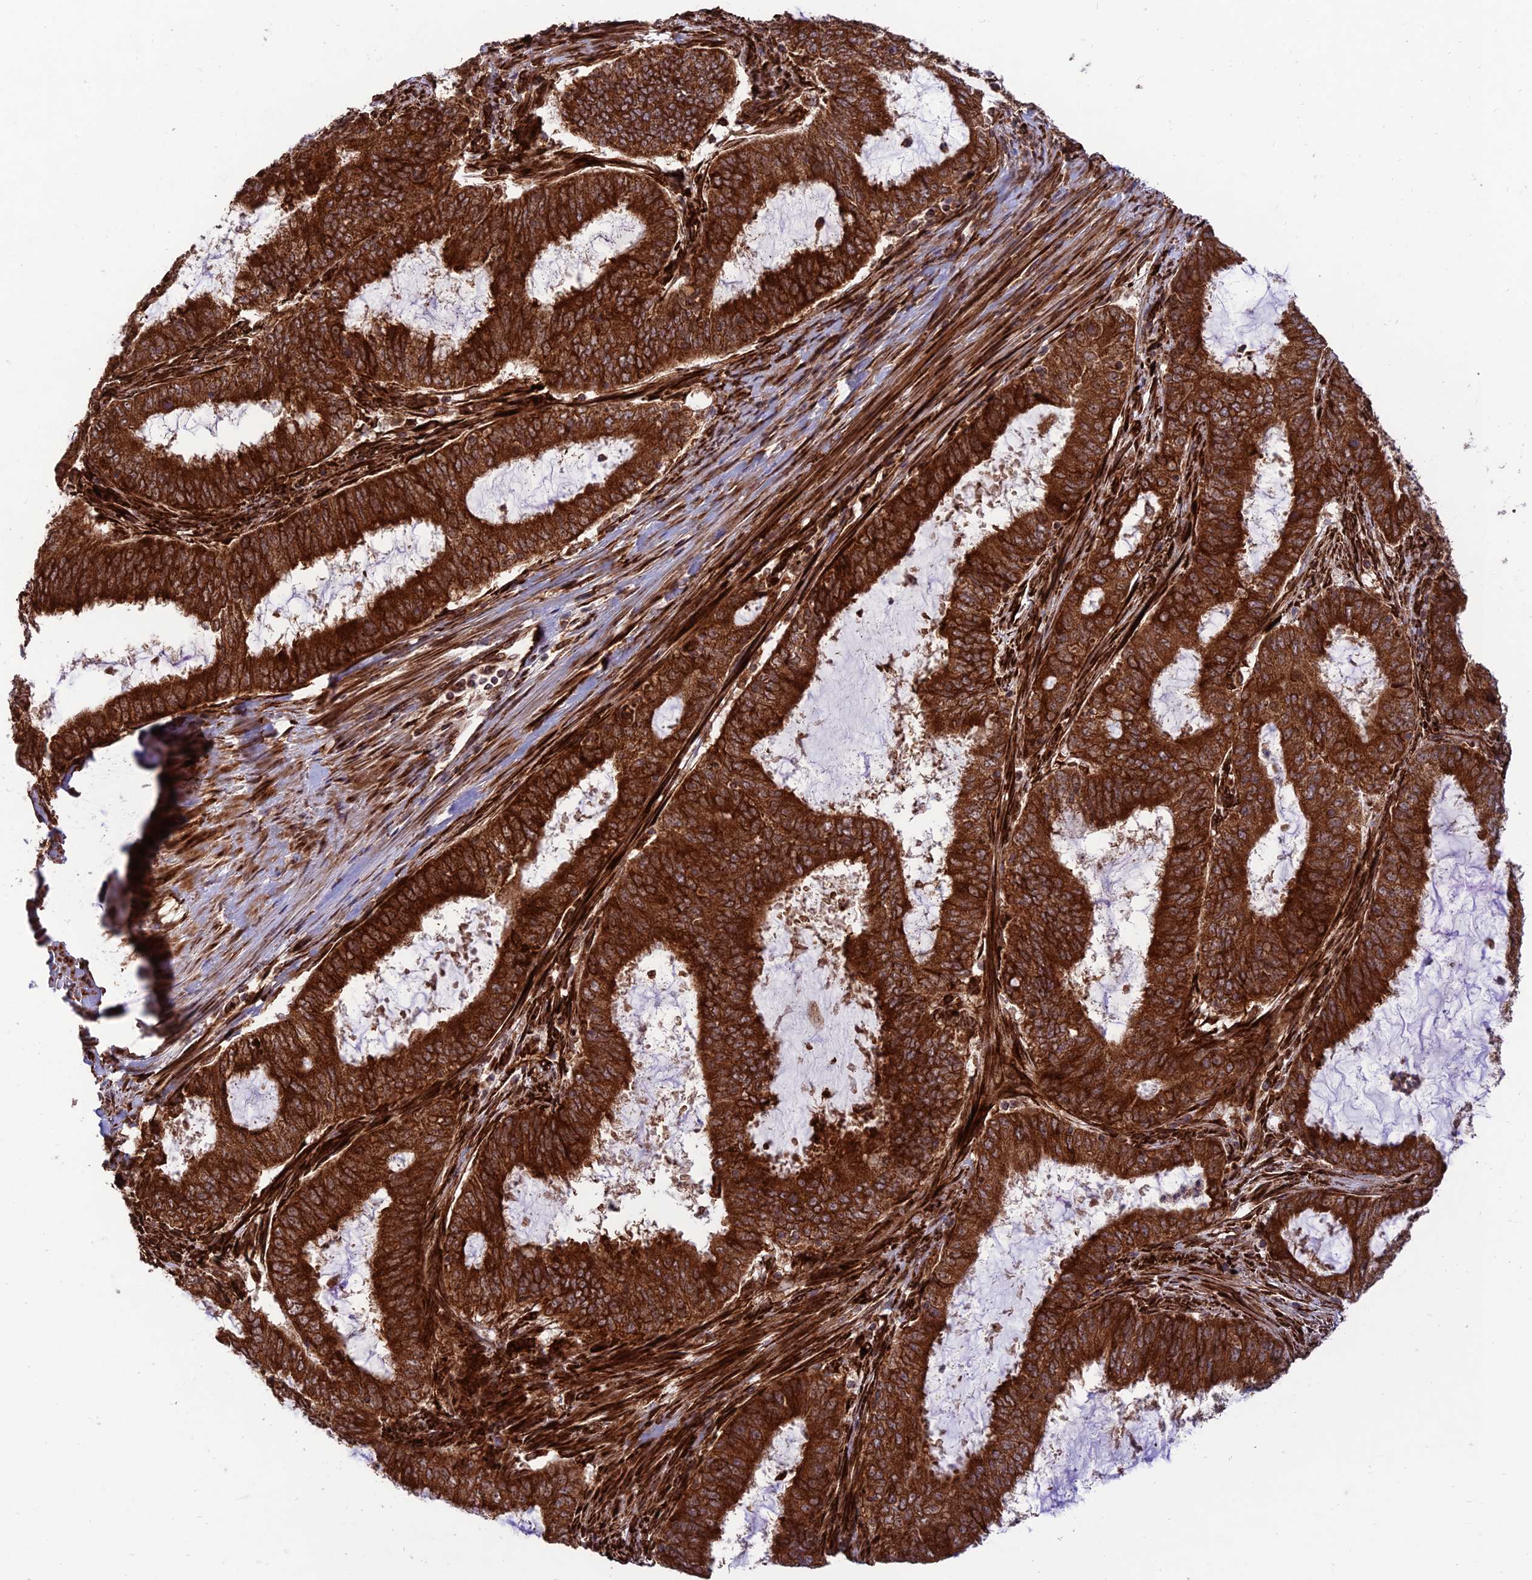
{"staining": {"intensity": "strong", "quantity": ">75%", "location": "cytoplasmic/membranous"}, "tissue": "endometrial cancer", "cell_type": "Tumor cells", "image_type": "cancer", "snomed": [{"axis": "morphology", "description": "Adenocarcinoma, NOS"}, {"axis": "topography", "description": "Endometrium"}], "caption": "Adenocarcinoma (endometrial) stained with DAB (3,3'-diaminobenzidine) immunohistochemistry (IHC) exhibits high levels of strong cytoplasmic/membranous expression in approximately >75% of tumor cells. Nuclei are stained in blue.", "gene": "CRTAP", "patient": {"sex": "female", "age": 51}}